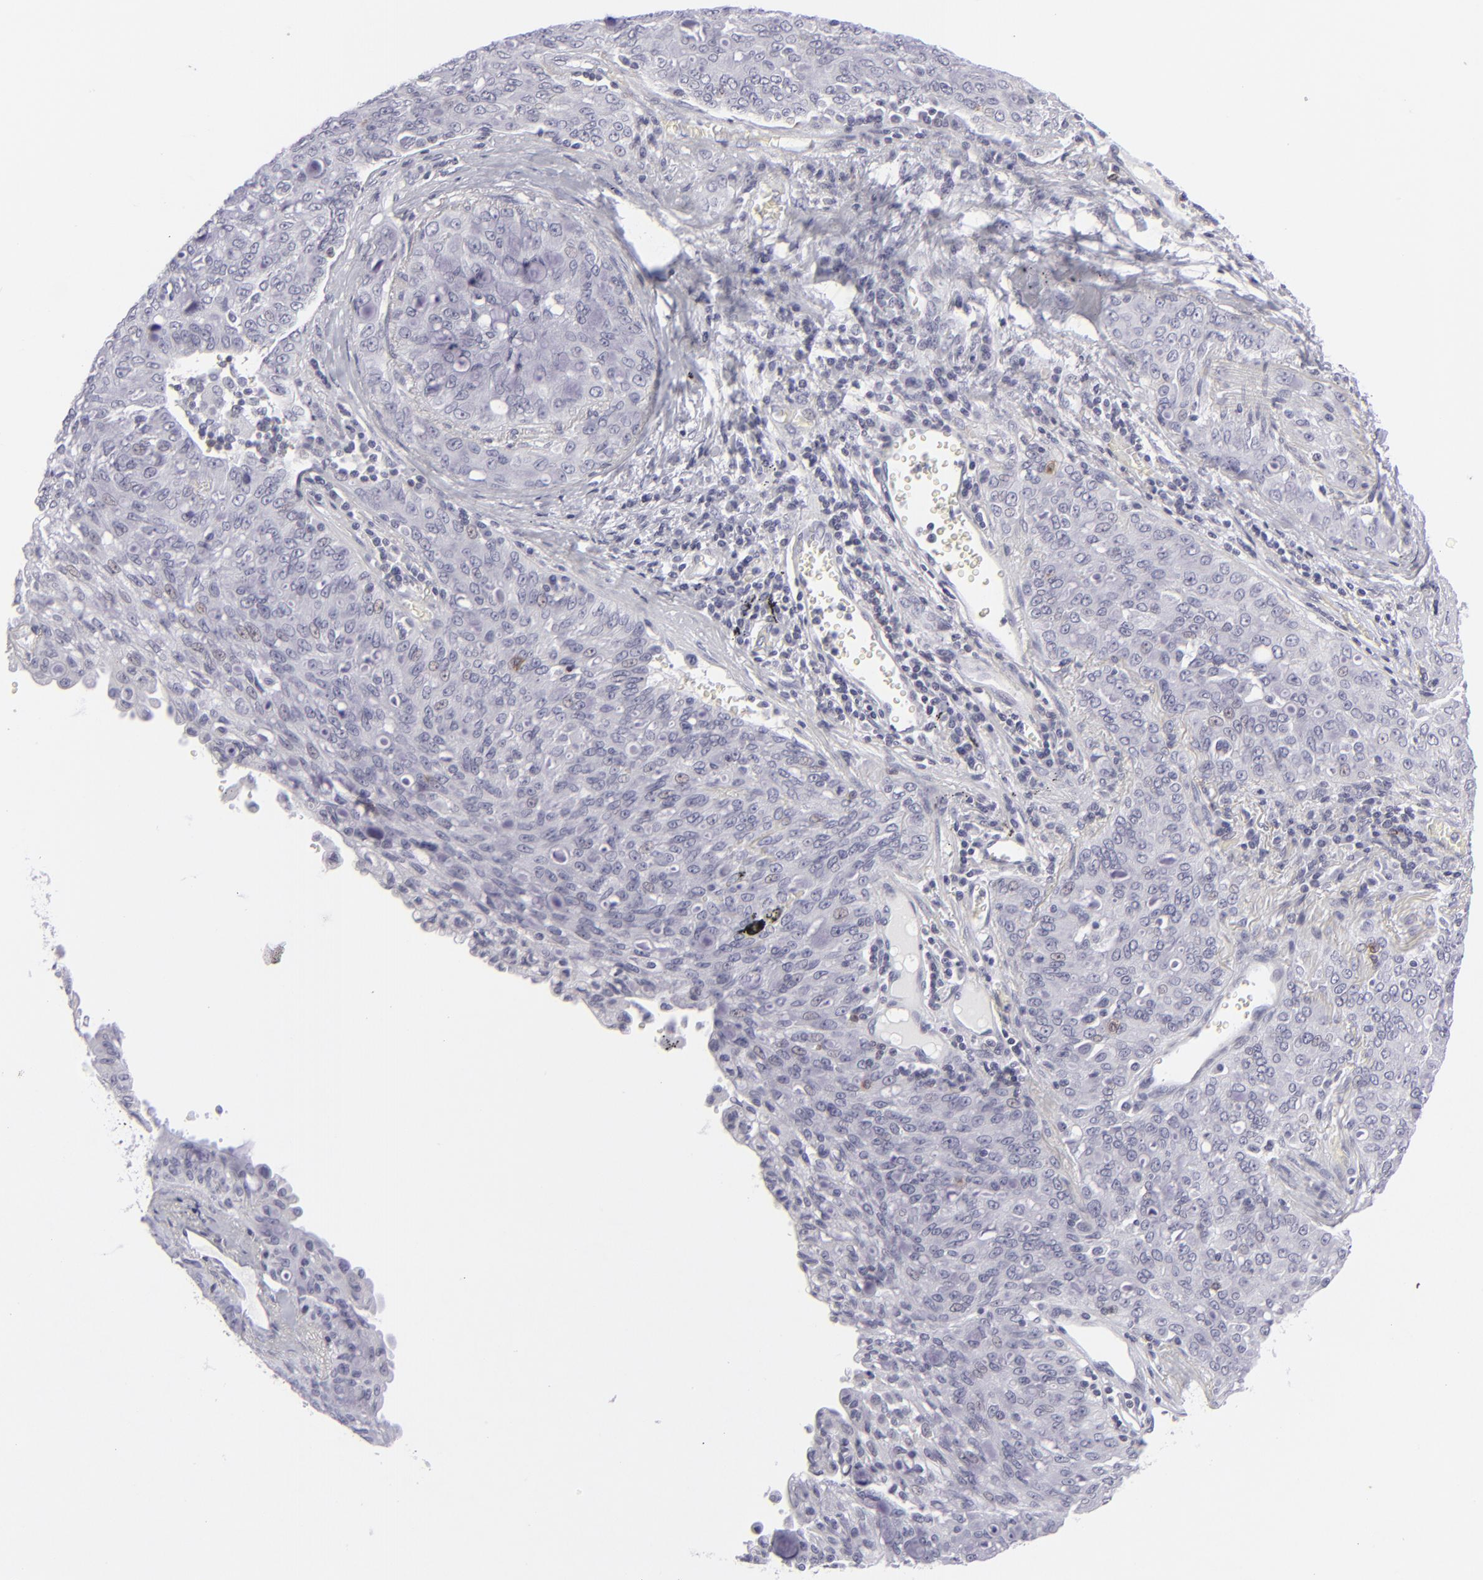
{"staining": {"intensity": "negative", "quantity": "none", "location": "none"}, "tissue": "lung cancer", "cell_type": "Tumor cells", "image_type": "cancer", "snomed": [{"axis": "morphology", "description": "Adenocarcinoma, NOS"}, {"axis": "topography", "description": "Lung"}], "caption": "Immunohistochemical staining of lung adenocarcinoma displays no significant staining in tumor cells.", "gene": "CD7", "patient": {"sex": "female", "age": 44}}